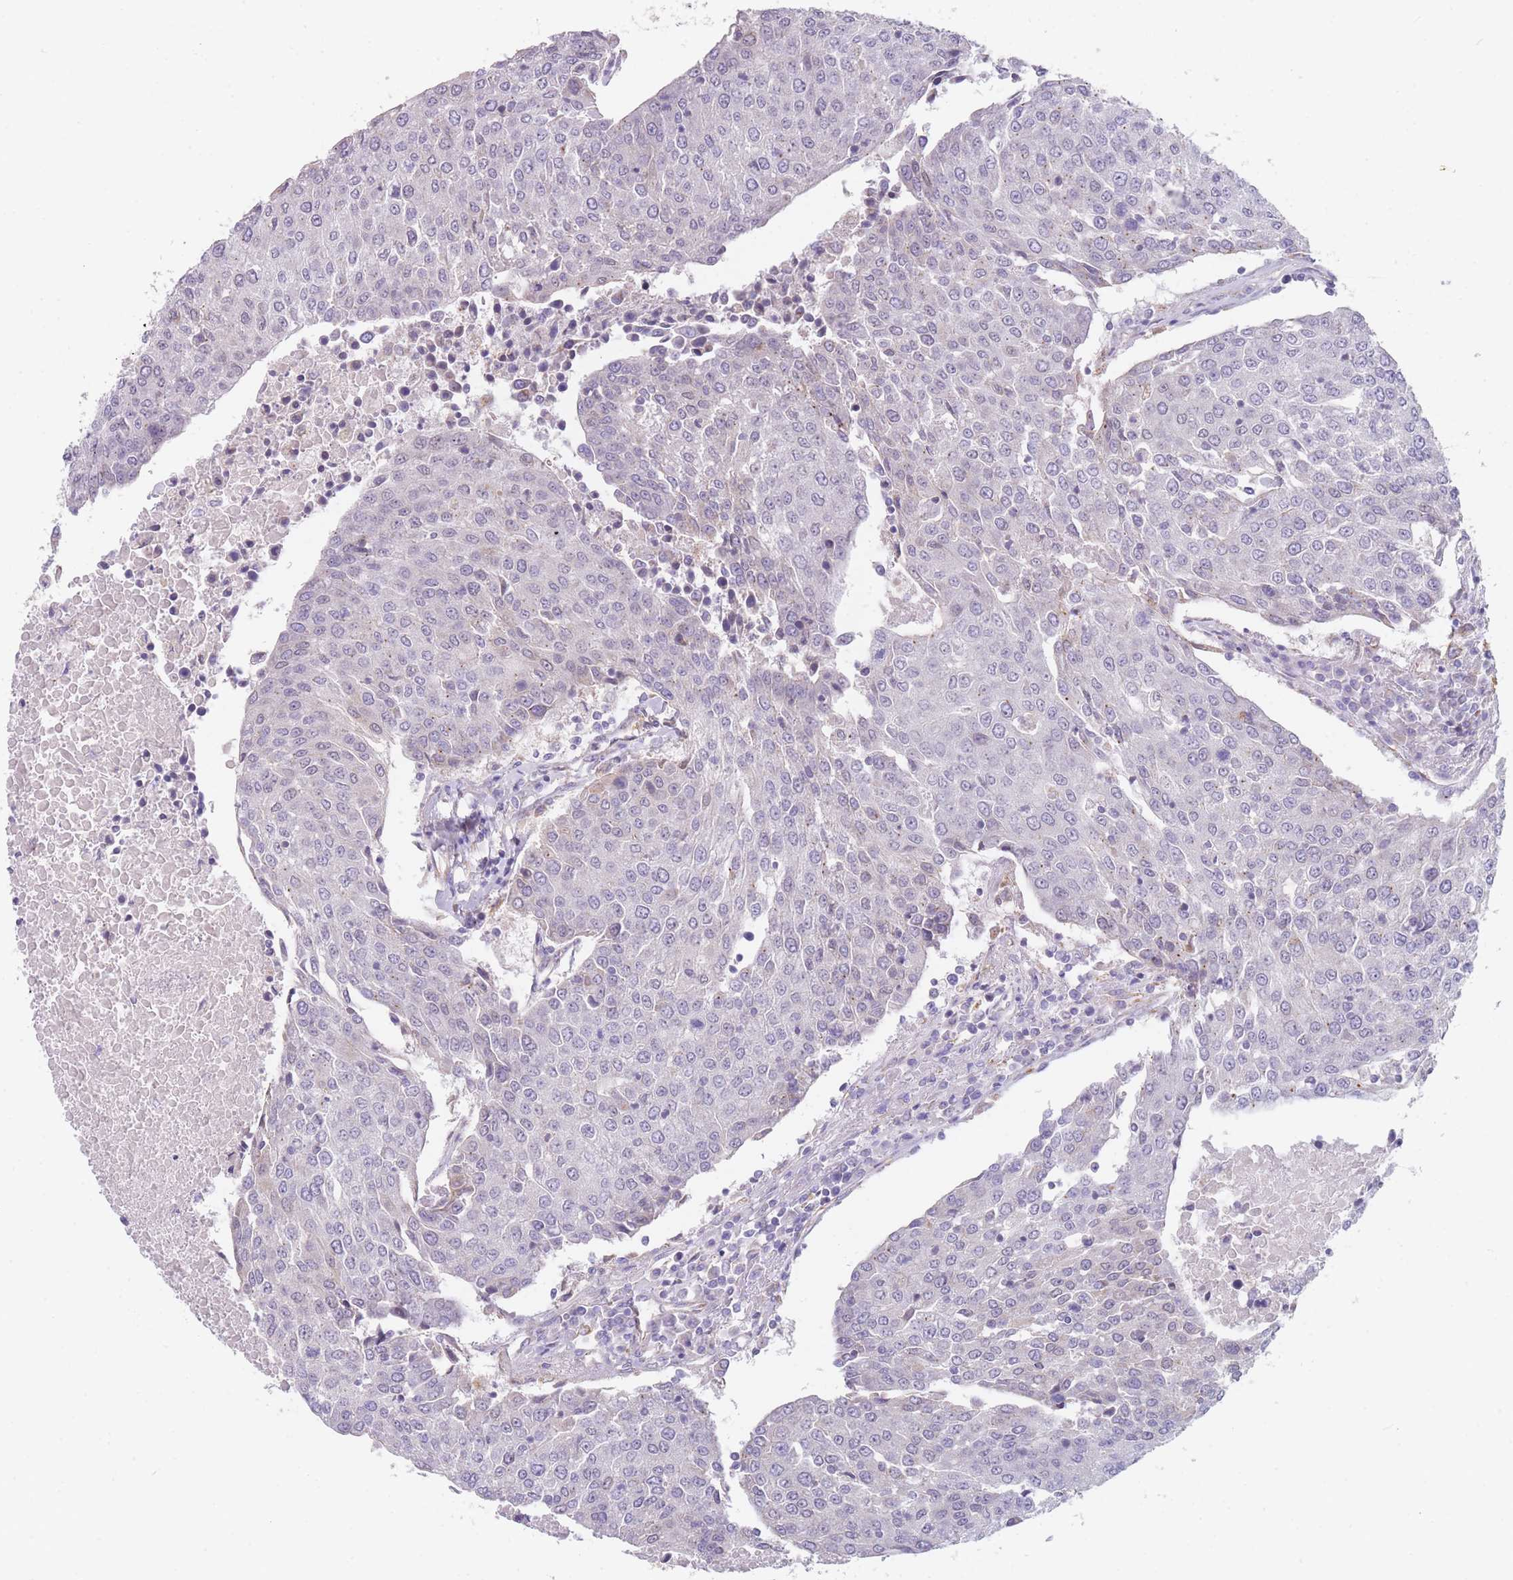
{"staining": {"intensity": "negative", "quantity": "none", "location": "none"}, "tissue": "urothelial cancer", "cell_type": "Tumor cells", "image_type": "cancer", "snomed": [{"axis": "morphology", "description": "Urothelial carcinoma, High grade"}, {"axis": "topography", "description": "Urinary bladder"}], "caption": "An image of high-grade urothelial carcinoma stained for a protein demonstrates no brown staining in tumor cells. Brightfield microscopy of immunohistochemistry (IHC) stained with DAB (3,3'-diaminobenzidine) (brown) and hematoxylin (blue), captured at high magnification.", "gene": "SMPD4", "patient": {"sex": "female", "age": 85}}